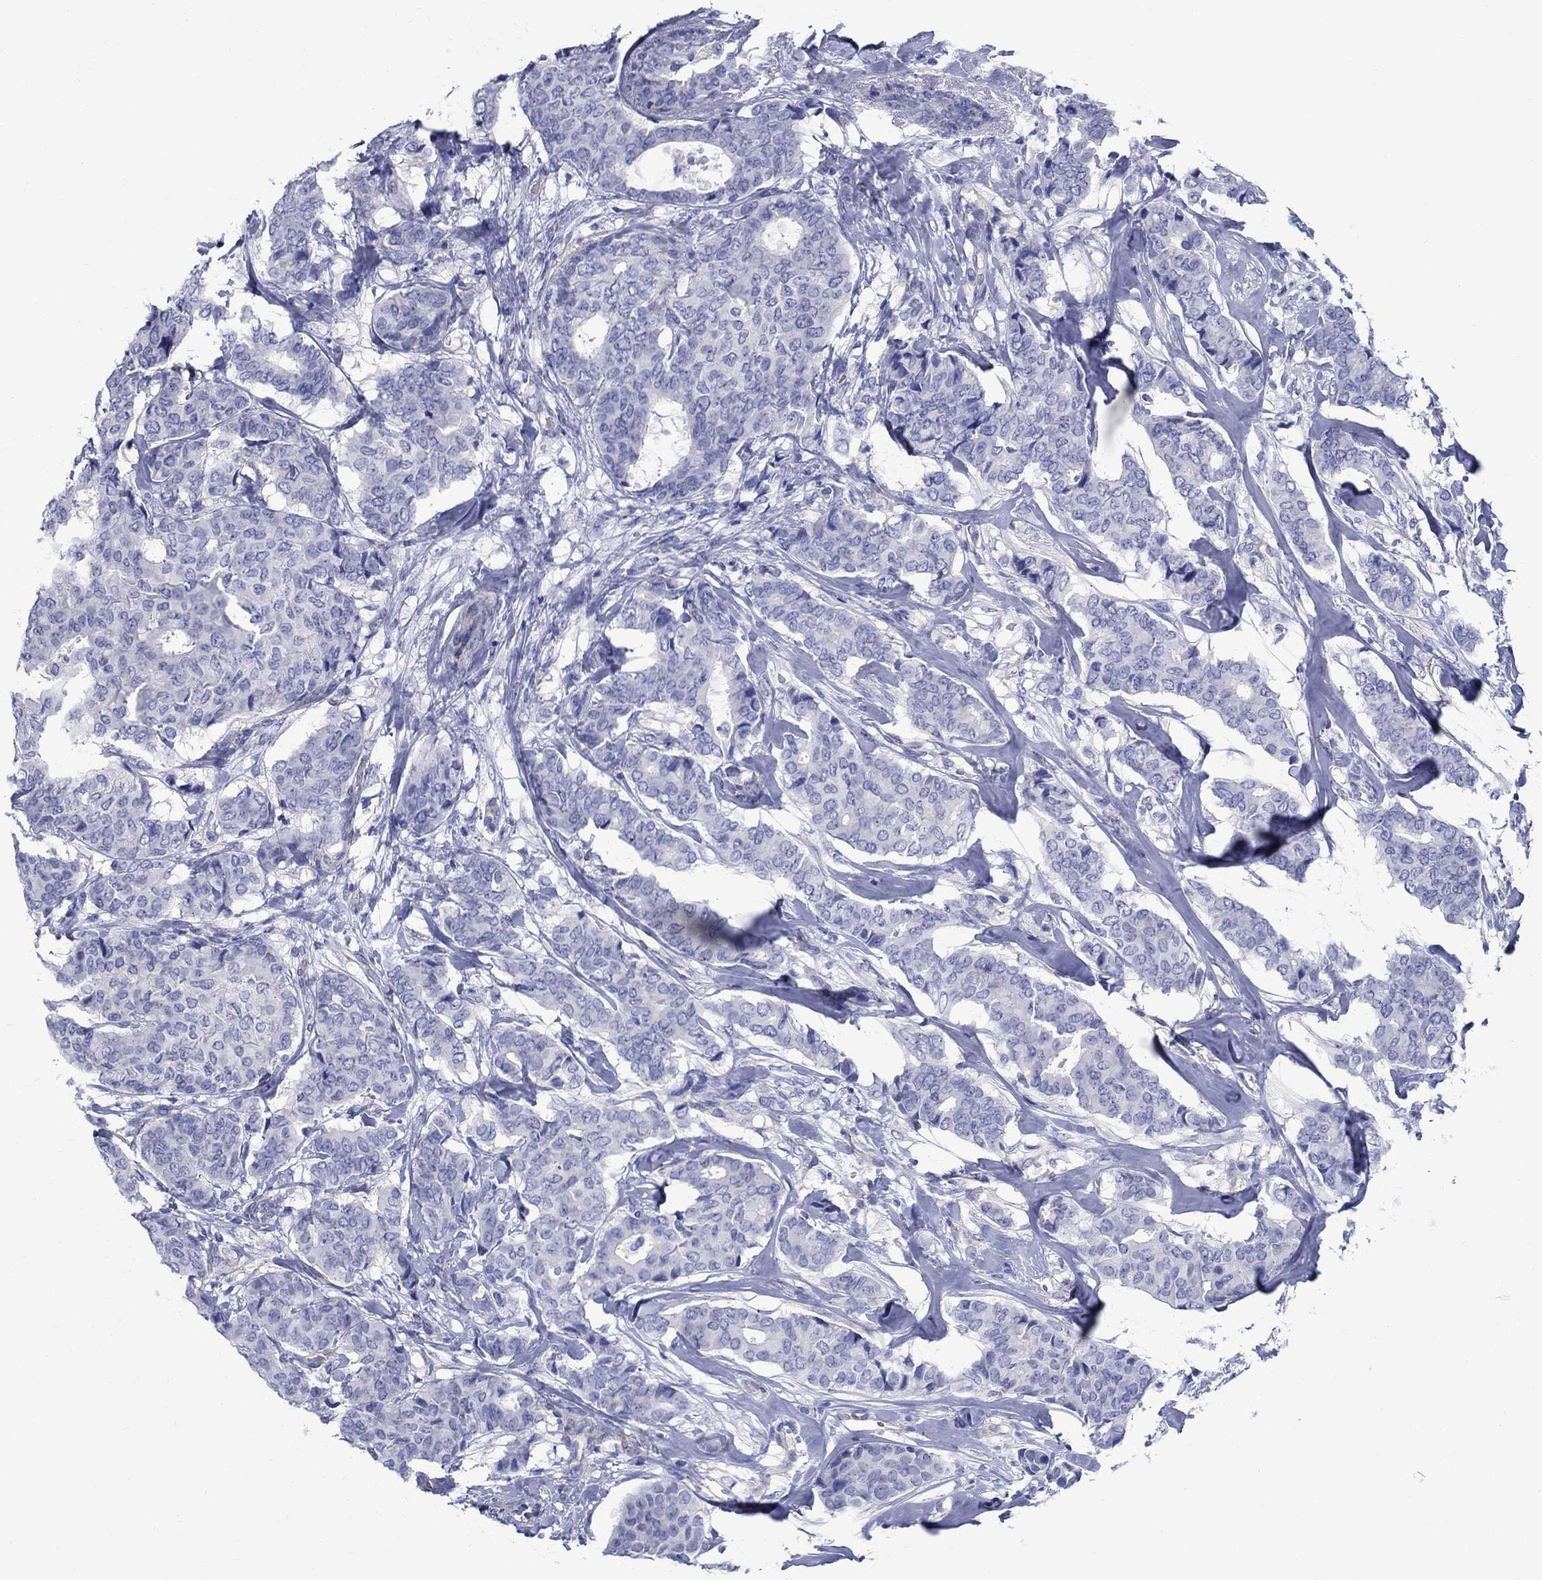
{"staining": {"intensity": "negative", "quantity": "none", "location": "none"}, "tissue": "breast cancer", "cell_type": "Tumor cells", "image_type": "cancer", "snomed": [{"axis": "morphology", "description": "Duct carcinoma"}, {"axis": "topography", "description": "Breast"}], "caption": "An image of human breast intraductal carcinoma is negative for staining in tumor cells.", "gene": "SMCP", "patient": {"sex": "female", "age": 75}}